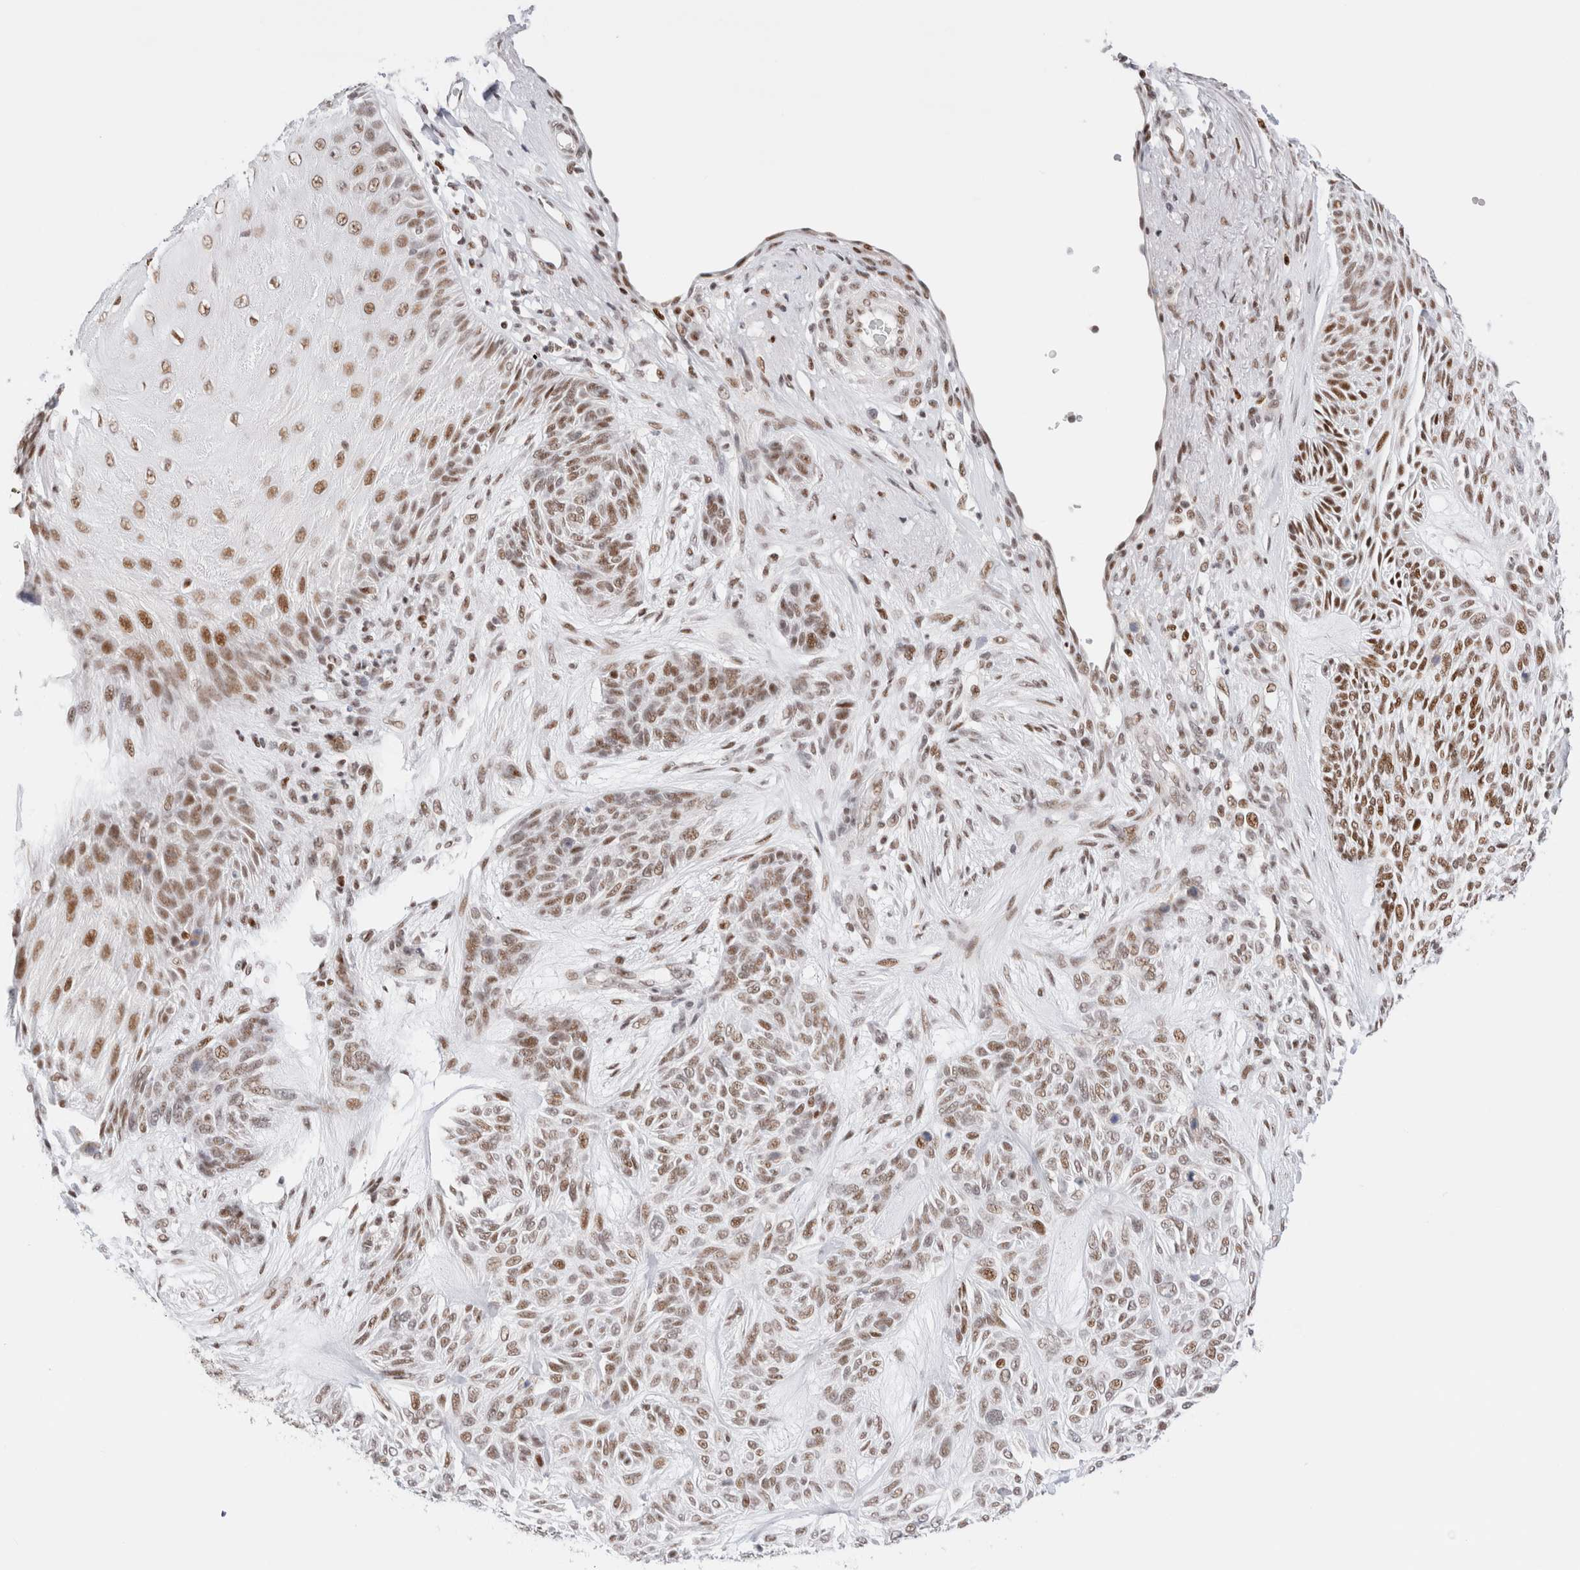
{"staining": {"intensity": "moderate", "quantity": ">75%", "location": "nuclear"}, "tissue": "skin cancer", "cell_type": "Tumor cells", "image_type": "cancer", "snomed": [{"axis": "morphology", "description": "Basal cell carcinoma"}, {"axis": "topography", "description": "Skin"}], "caption": "This micrograph demonstrates IHC staining of human skin basal cell carcinoma, with medium moderate nuclear positivity in about >75% of tumor cells.", "gene": "ZNF282", "patient": {"sex": "male", "age": 55}}